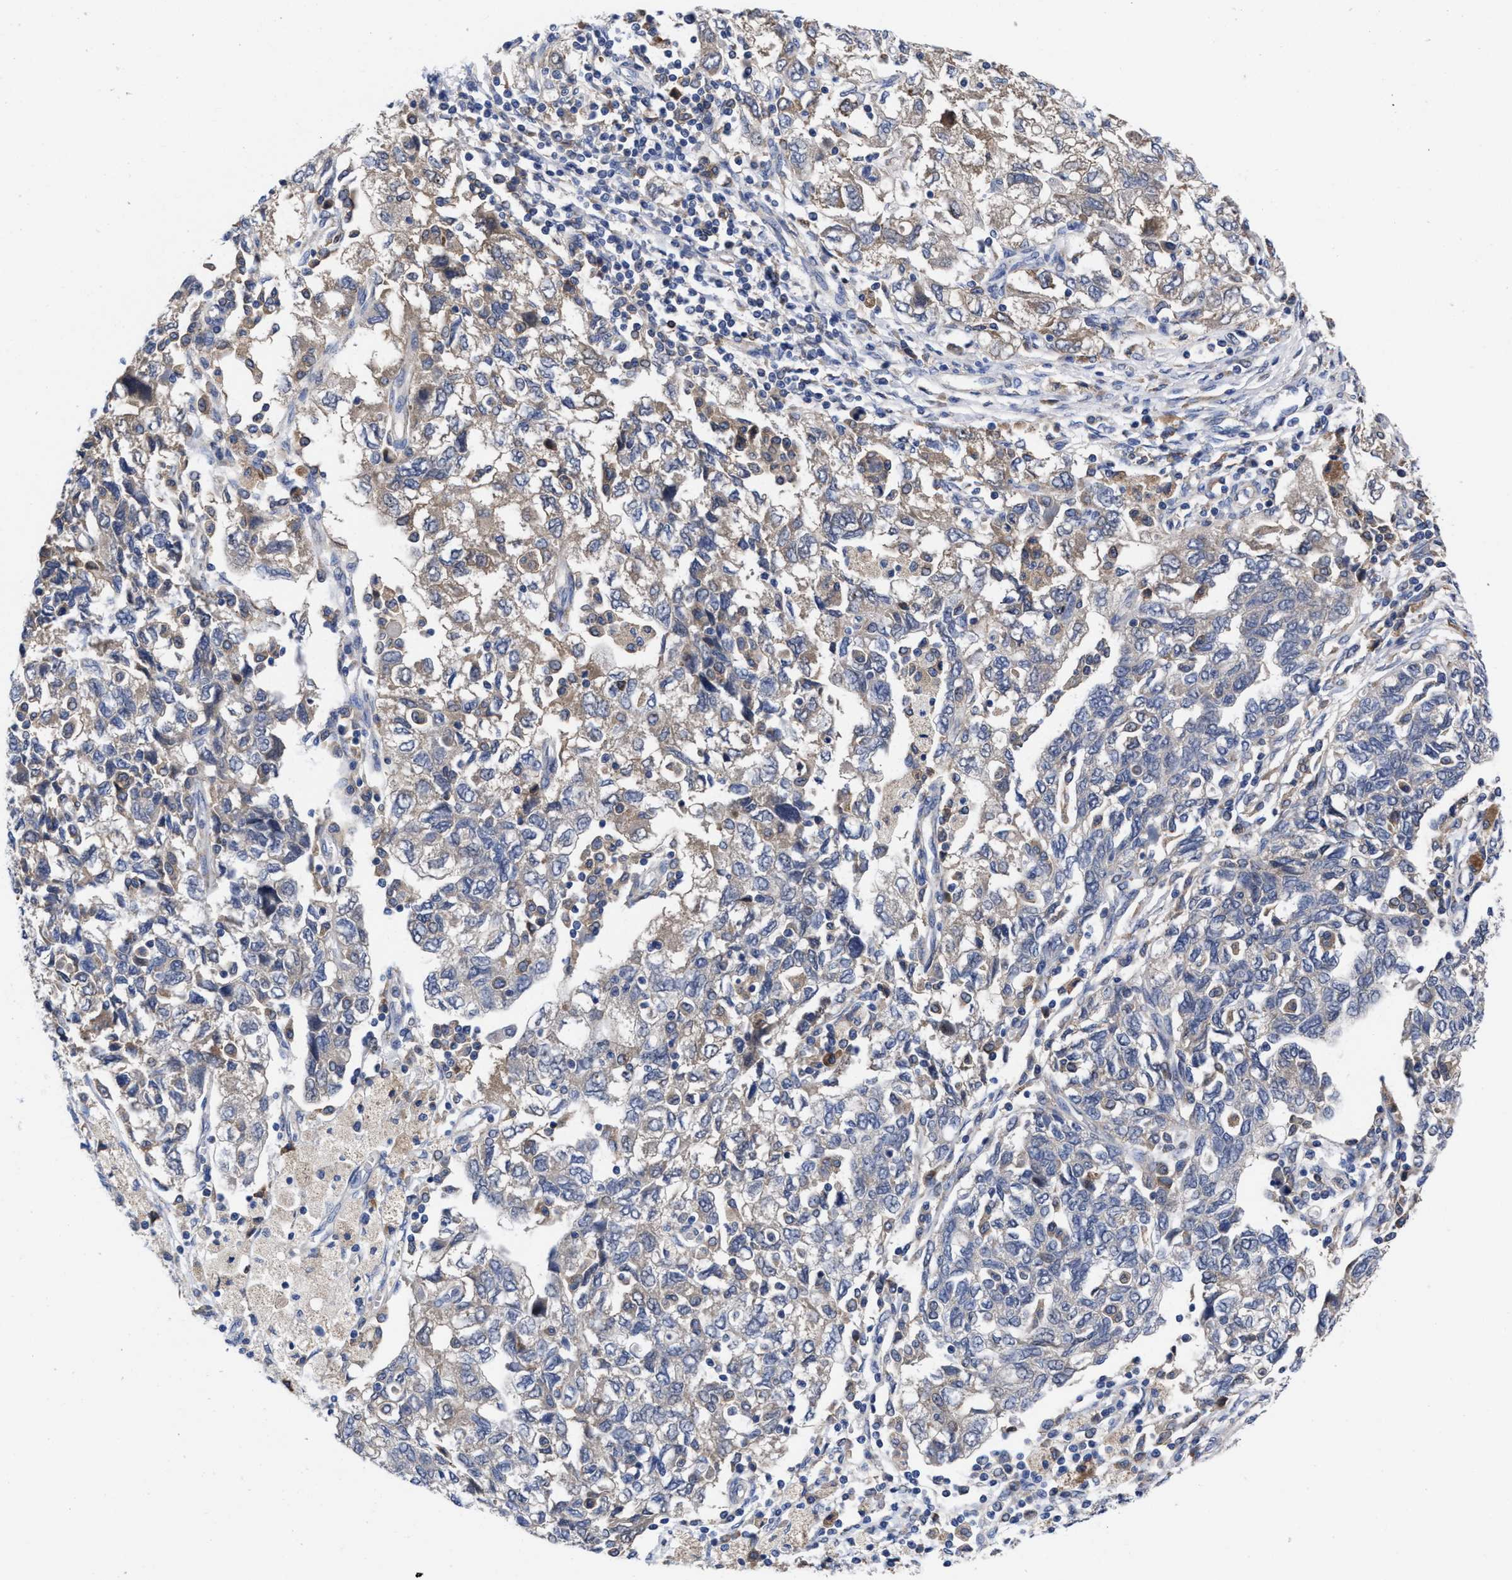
{"staining": {"intensity": "weak", "quantity": "25%-75%", "location": "cytoplasmic/membranous"}, "tissue": "ovarian cancer", "cell_type": "Tumor cells", "image_type": "cancer", "snomed": [{"axis": "morphology", "description": "Carcinoma, NOS"}, {"axis": "morphology", "description": "Cystadenocarcinoma, serous, NOS"}, {"axis": "topography", "description": "Ovary"}], "caption": "Immunohistochemistry (IHC) (DAB) staining of ovarian serous cystadenocarcinoma exhibits weak cytoplasmic/membranous protein positivity in about 25%-75% of tumor cells. (Brightfield microscopy of DAB IHC at high magnification).", "gene": "TXNDC17", "patient": {"sex": "female", "age": 69}}